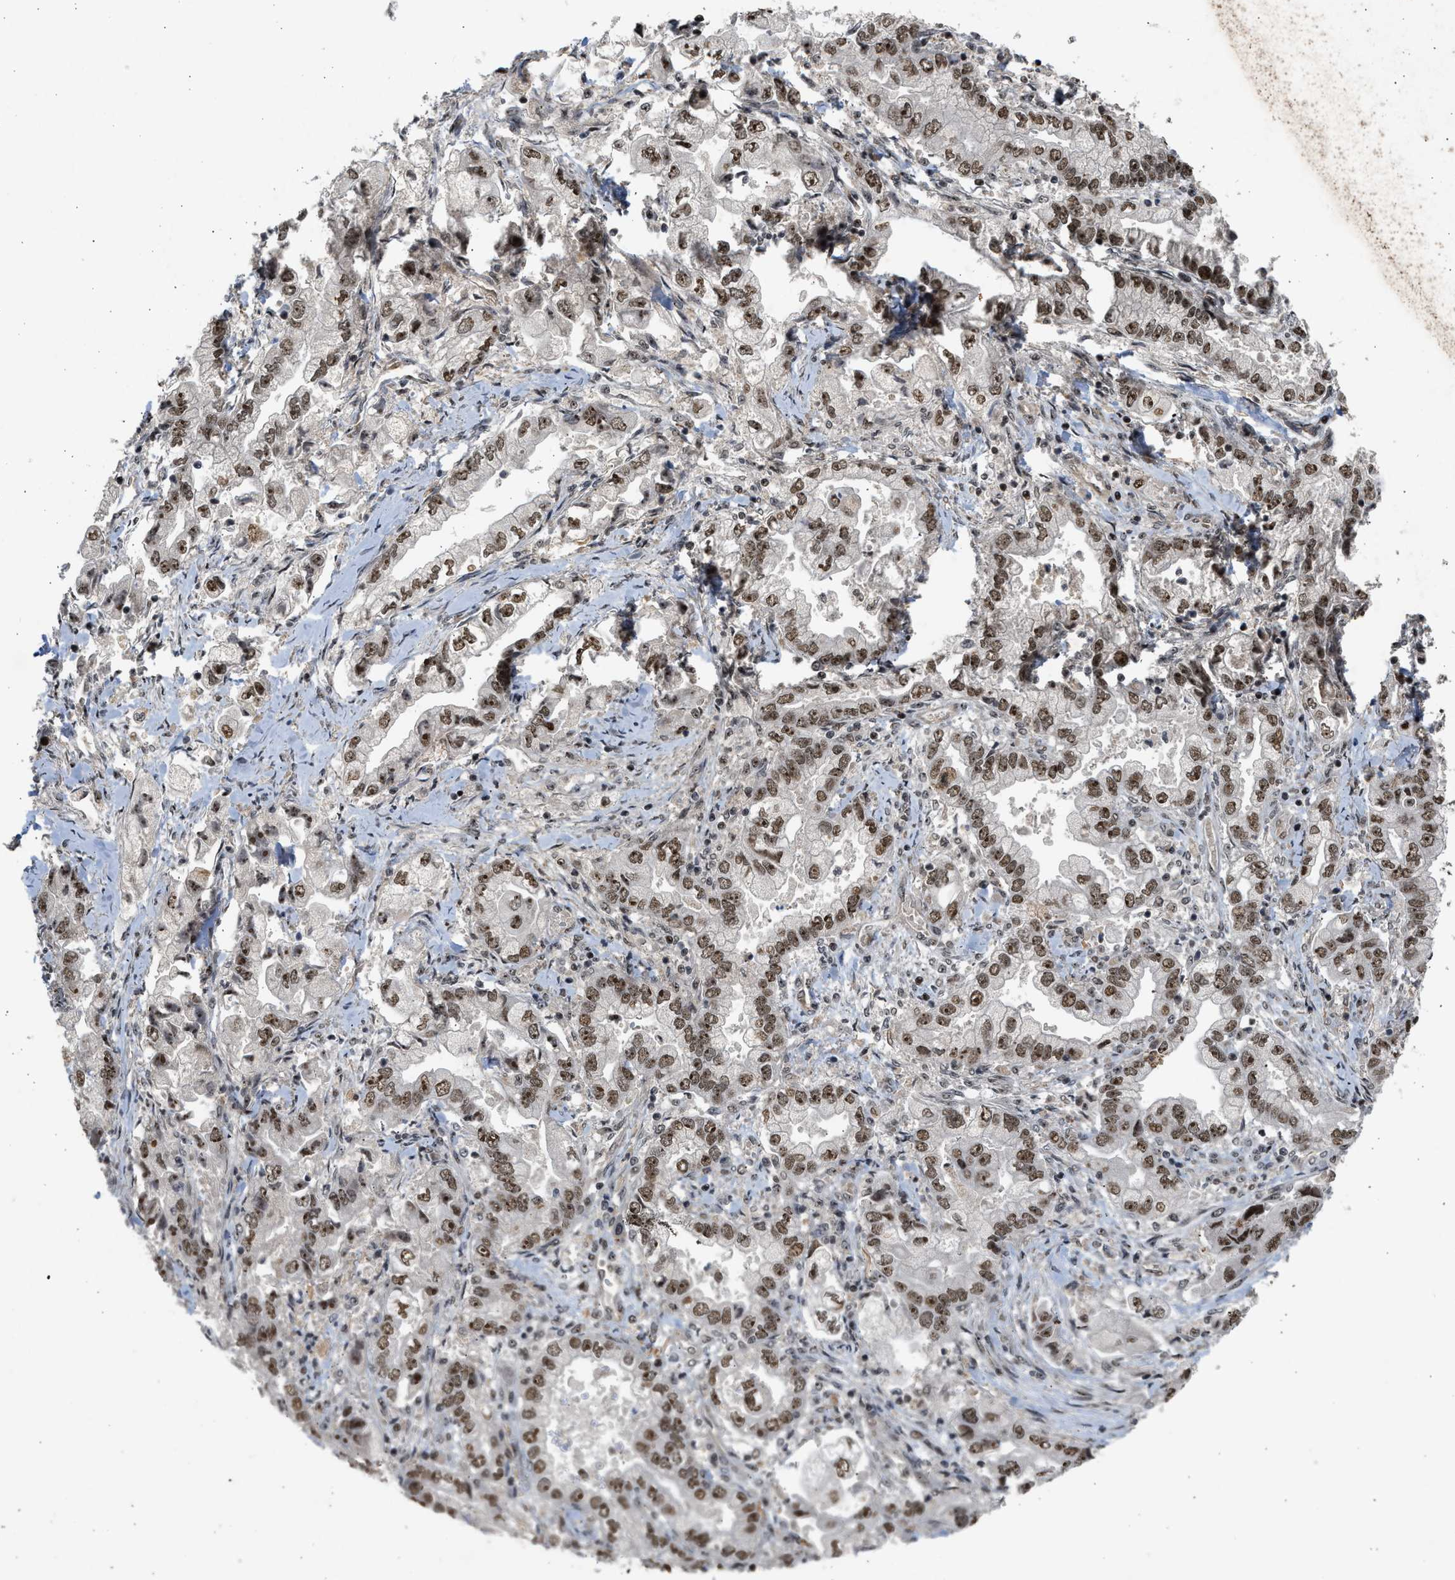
{"staining": {"intensity": "moderate", "quantity": ">75%", "location": "nuclear"}, "tissue": "stomach cancer", "cell_type": "Tumor cells", "image_type": "cancer", "snomed": [{"axis": "morphology", "description": "Normal tissue, NOS"}, {"axis": "morphology", "description": "Adenocarcinoma, NOS"}, {"axis": "topography", "description": "Stomach"}], "caption": "The image exhibits immunohistochemical staining of adenocarcinoma (stomach). There is moderate nuclear expression is present in approximately >75% of tumor cells. Immunohistochemistry stains the protein in brown and the nuclei are stained blue.", "gene": "TFDP2", "patient": {"sex": "male", "age": 62}}